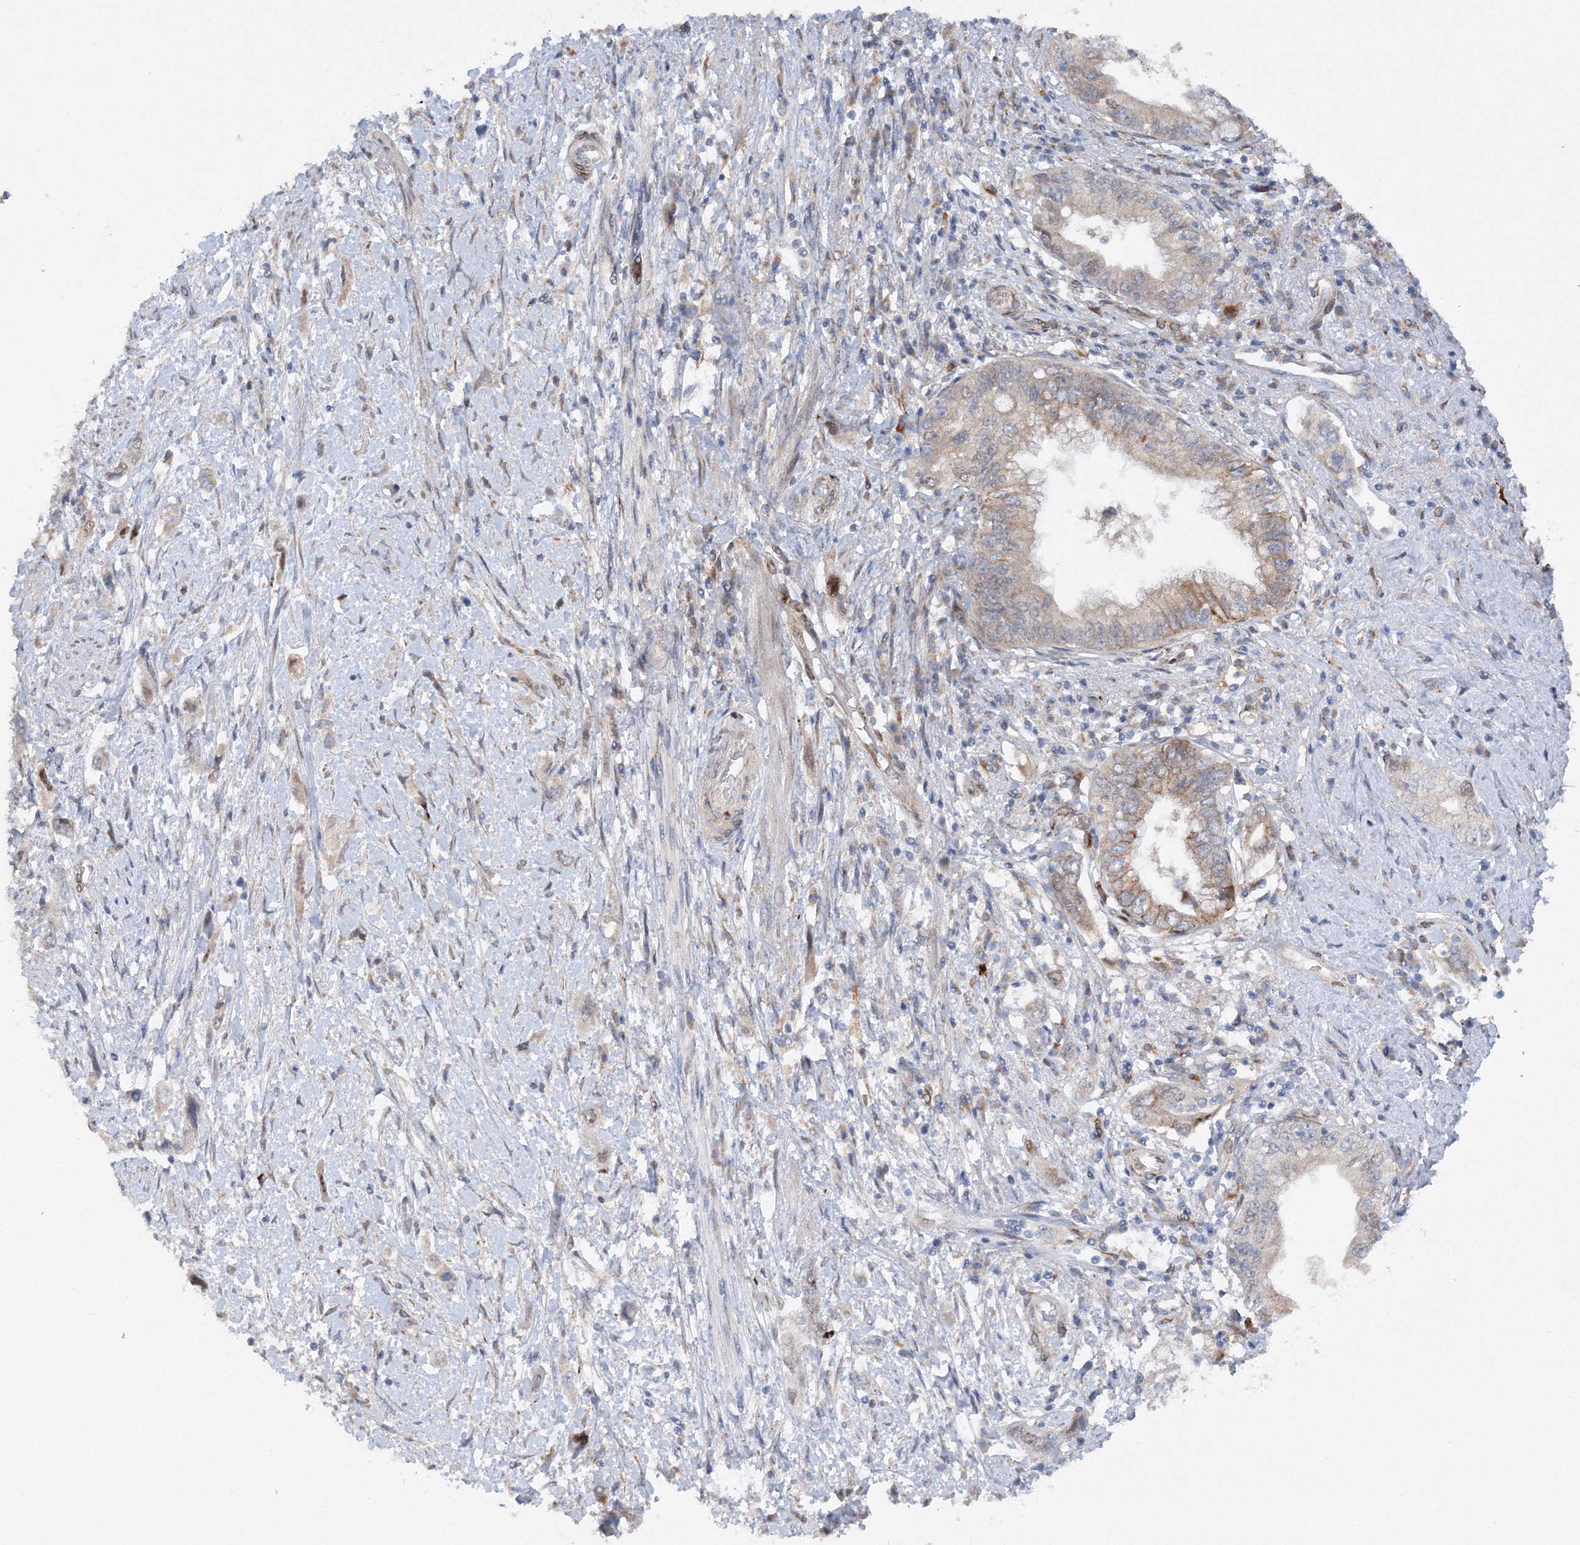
{"staining": {"intensity": "weak", "quantity": "25%-75%", "location": "cytoplasmic/membranous"}, "tissue": "pancreatic cancer", "cell_type": "Tumor cells", "image_type": "cancer", "snomed": [{"axis": "morphology", "description": "Adenocarcinoma, NOS"}, {"axis": "topography", "description": "Pancreas"}], "caption": "Protein expression analysis of human pancreatic adenocarcinoma reveals weak cytoplasmic/membranous staining in approximately 25%-75% of tumor cells.", "gene": "SLC36A1", "patient": {"sex": "female", "age": 73}}